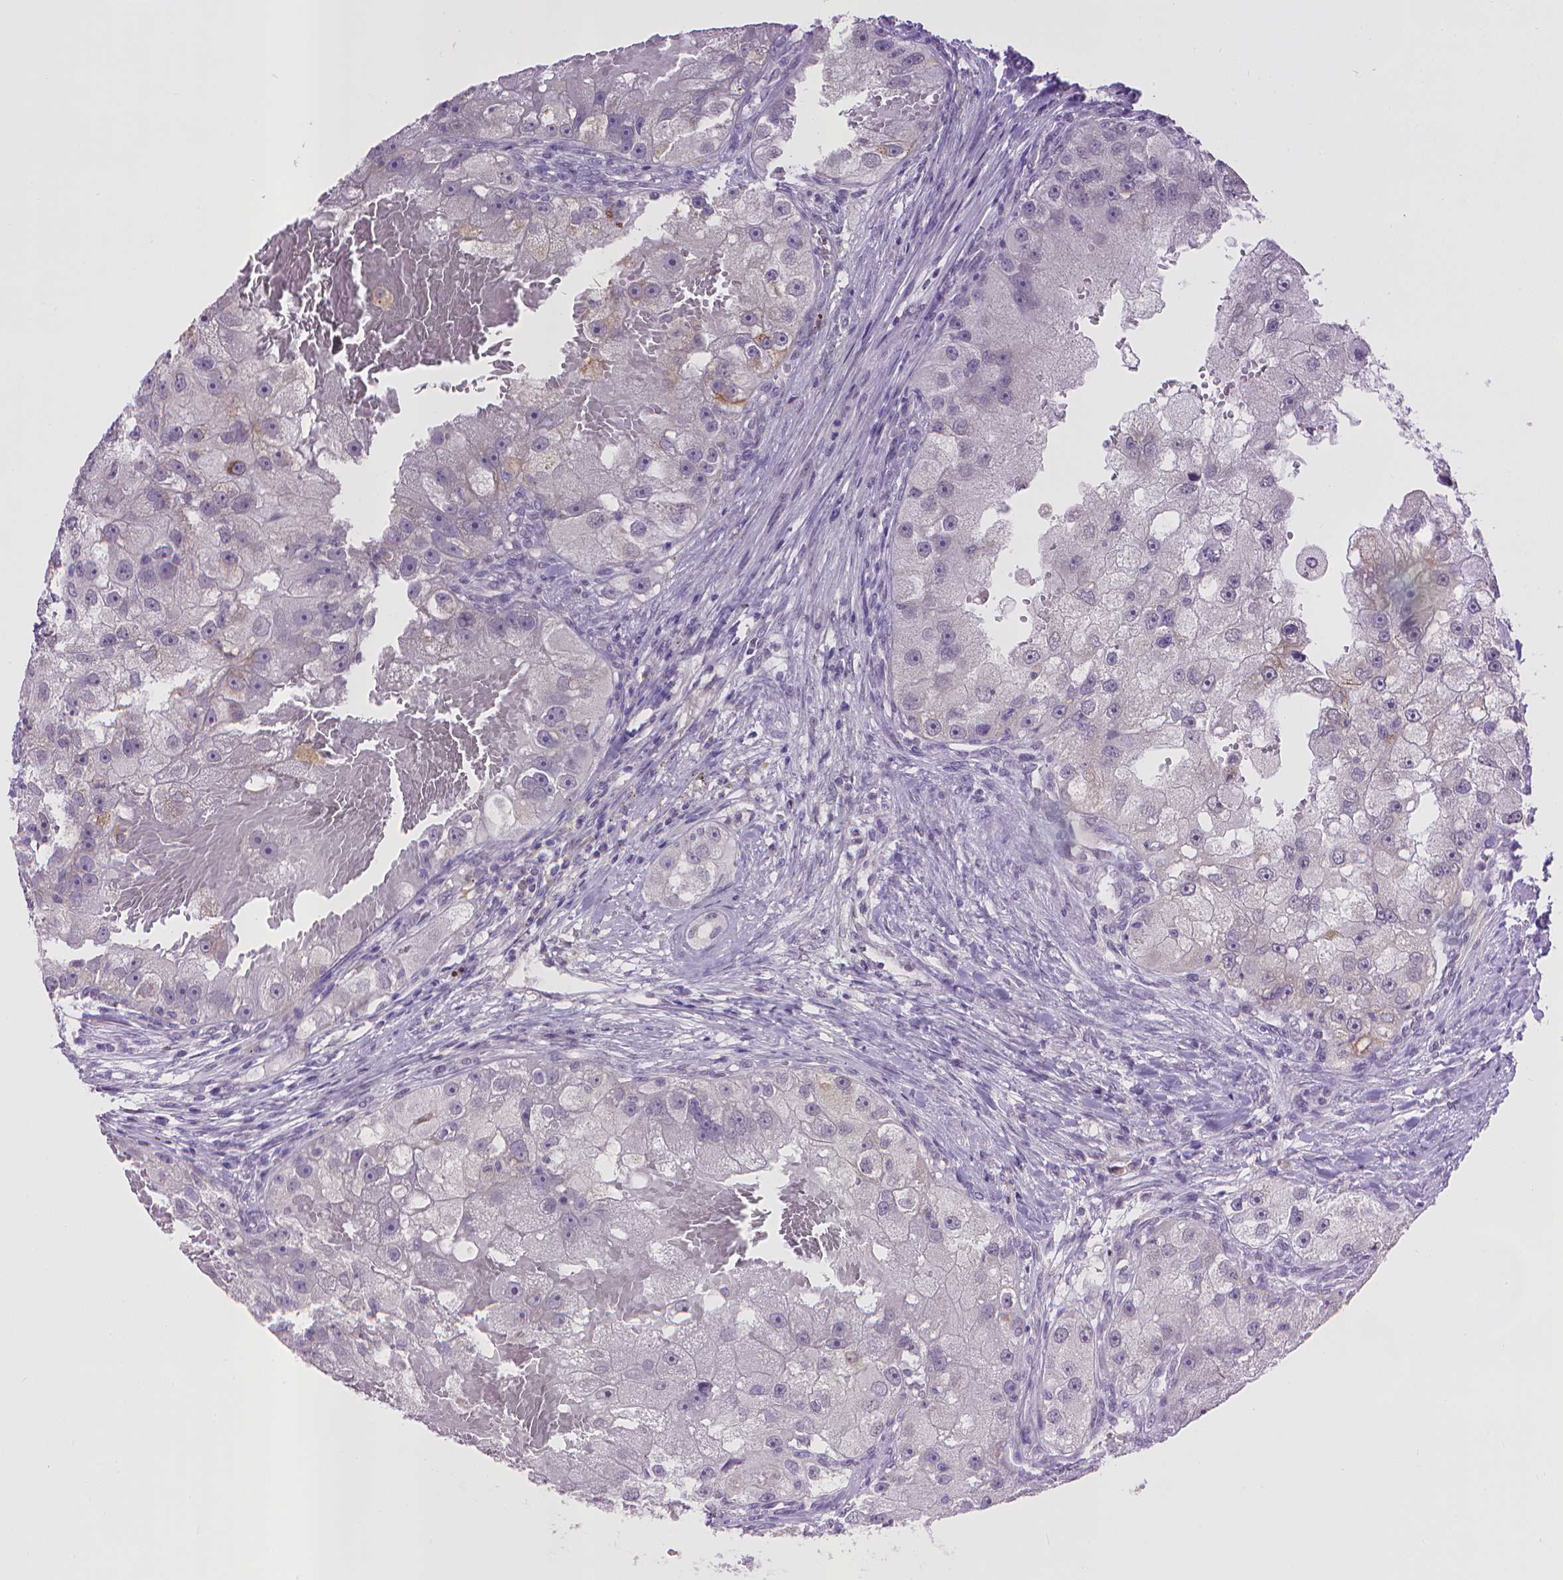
{"staining": {"intensity": "moderate", "quantity": "<25%", "location": "cytoplasmic/membranous"}, "tissue": "renal cancer", "cell_type": "Tumor cells", "image_type": "cancer", "snomed": [{"axis": "morphology", "description": "Adenocarcinoma, NOS"}, {"axis": "topography", "description": "Kidney"}], "caption": "This micrograph reveals immunohistochemistry staining of renal cancer (adenocarcinoma), with low moderate cytoplasmic/membranous positivity in approximately <25% of tumor cells.", "gene": "KMO", "patient": {"sex": "male", "age": 63}}